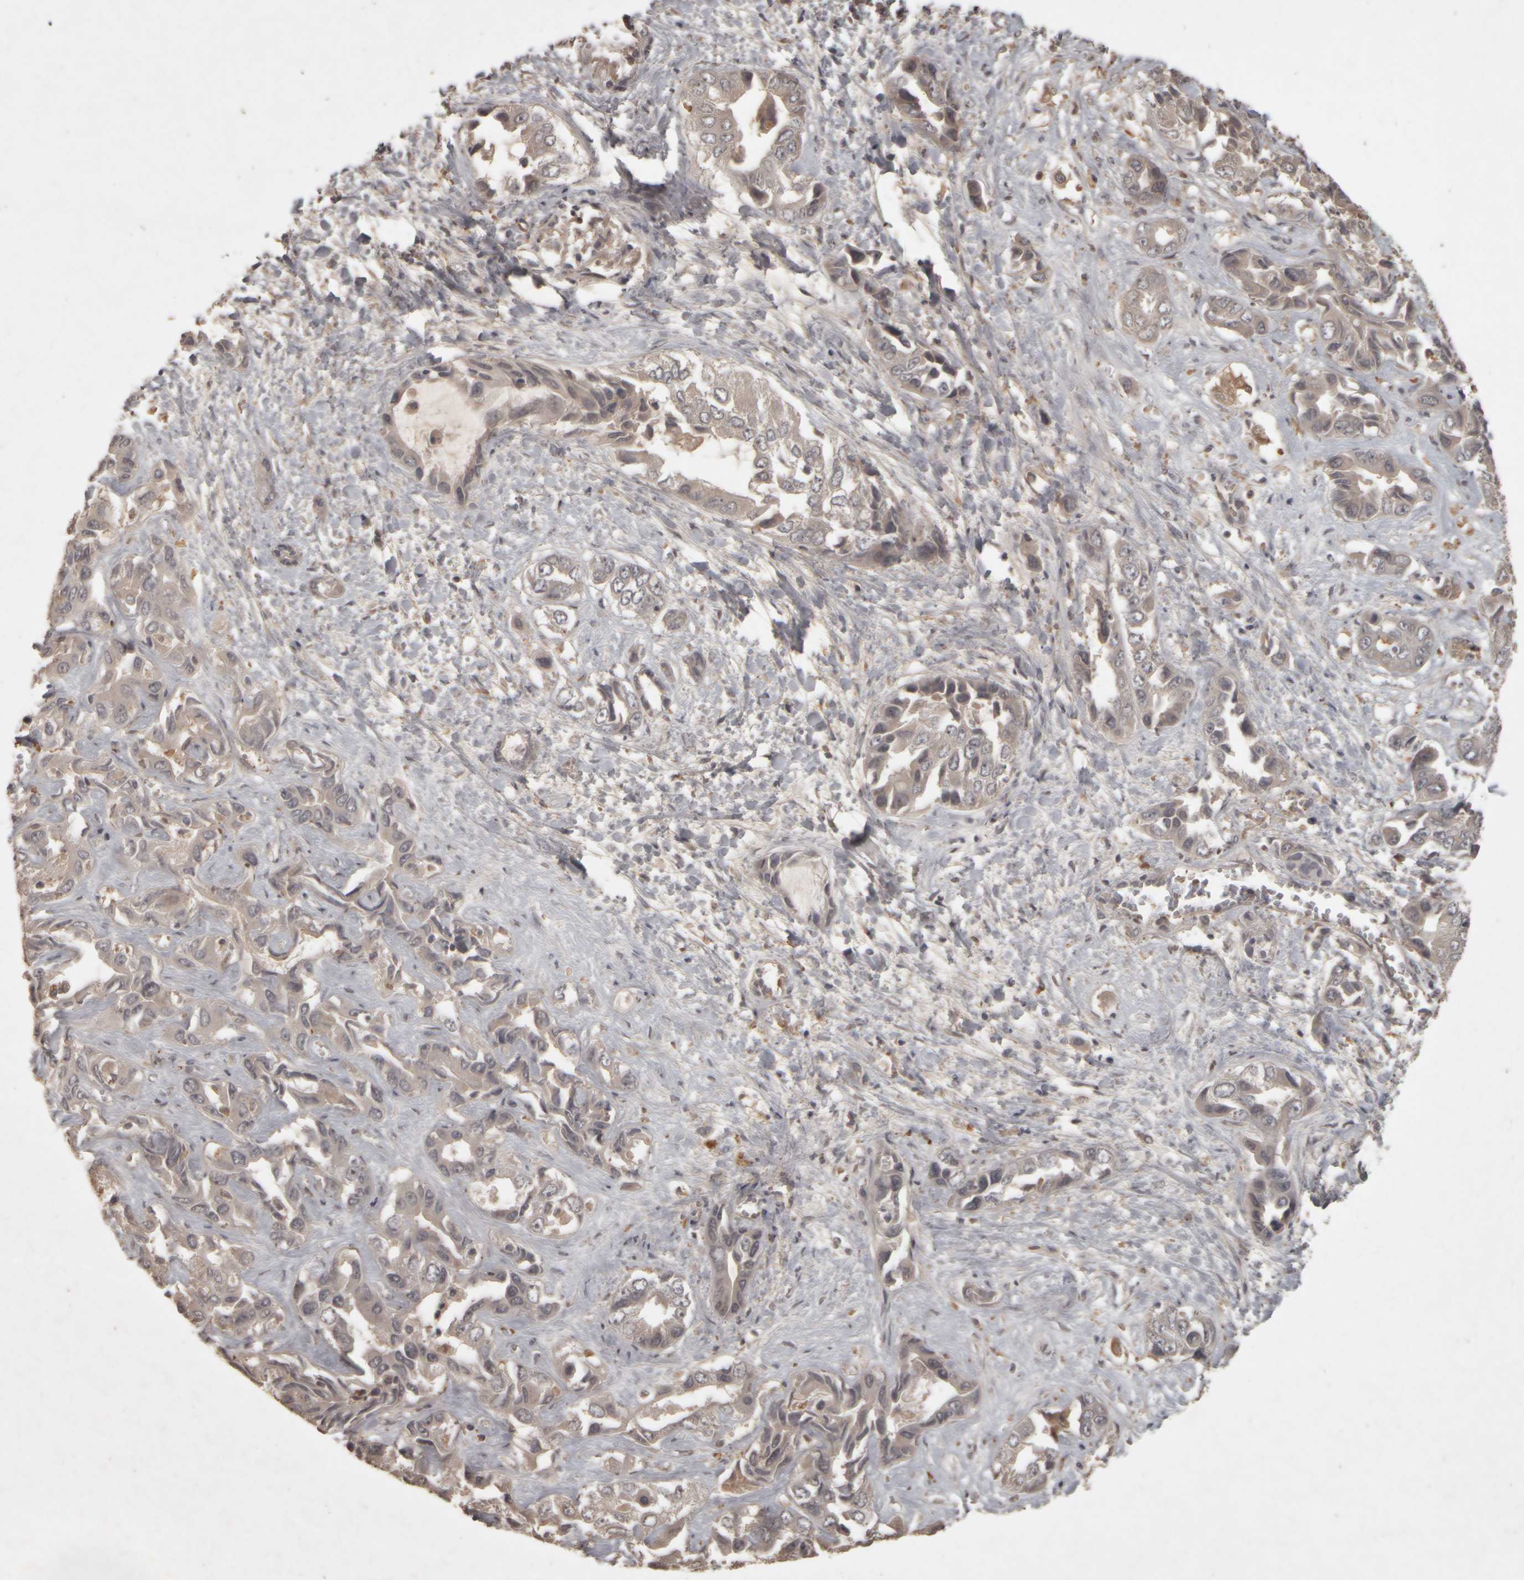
{"staining": {"intensity": "weak", "quantity": "<25%", "location": "cytoplasmic/membranous"}, "tissue": "liver cancer", "cell_type": "Tumor cells", "image_type": "cancer", "snomed": [{"axis": "morphology", "description": "Cholangiocarcinoma"}, {"axis": "topography", "description": "Liver"}], "caption": "This is an immunohistochemistry (IHC) image of liver cholangiocarcinoma. There is no expression in tumor cells.", "gene": "ACO1", "patient": {"sex": "female", "age": 52}}